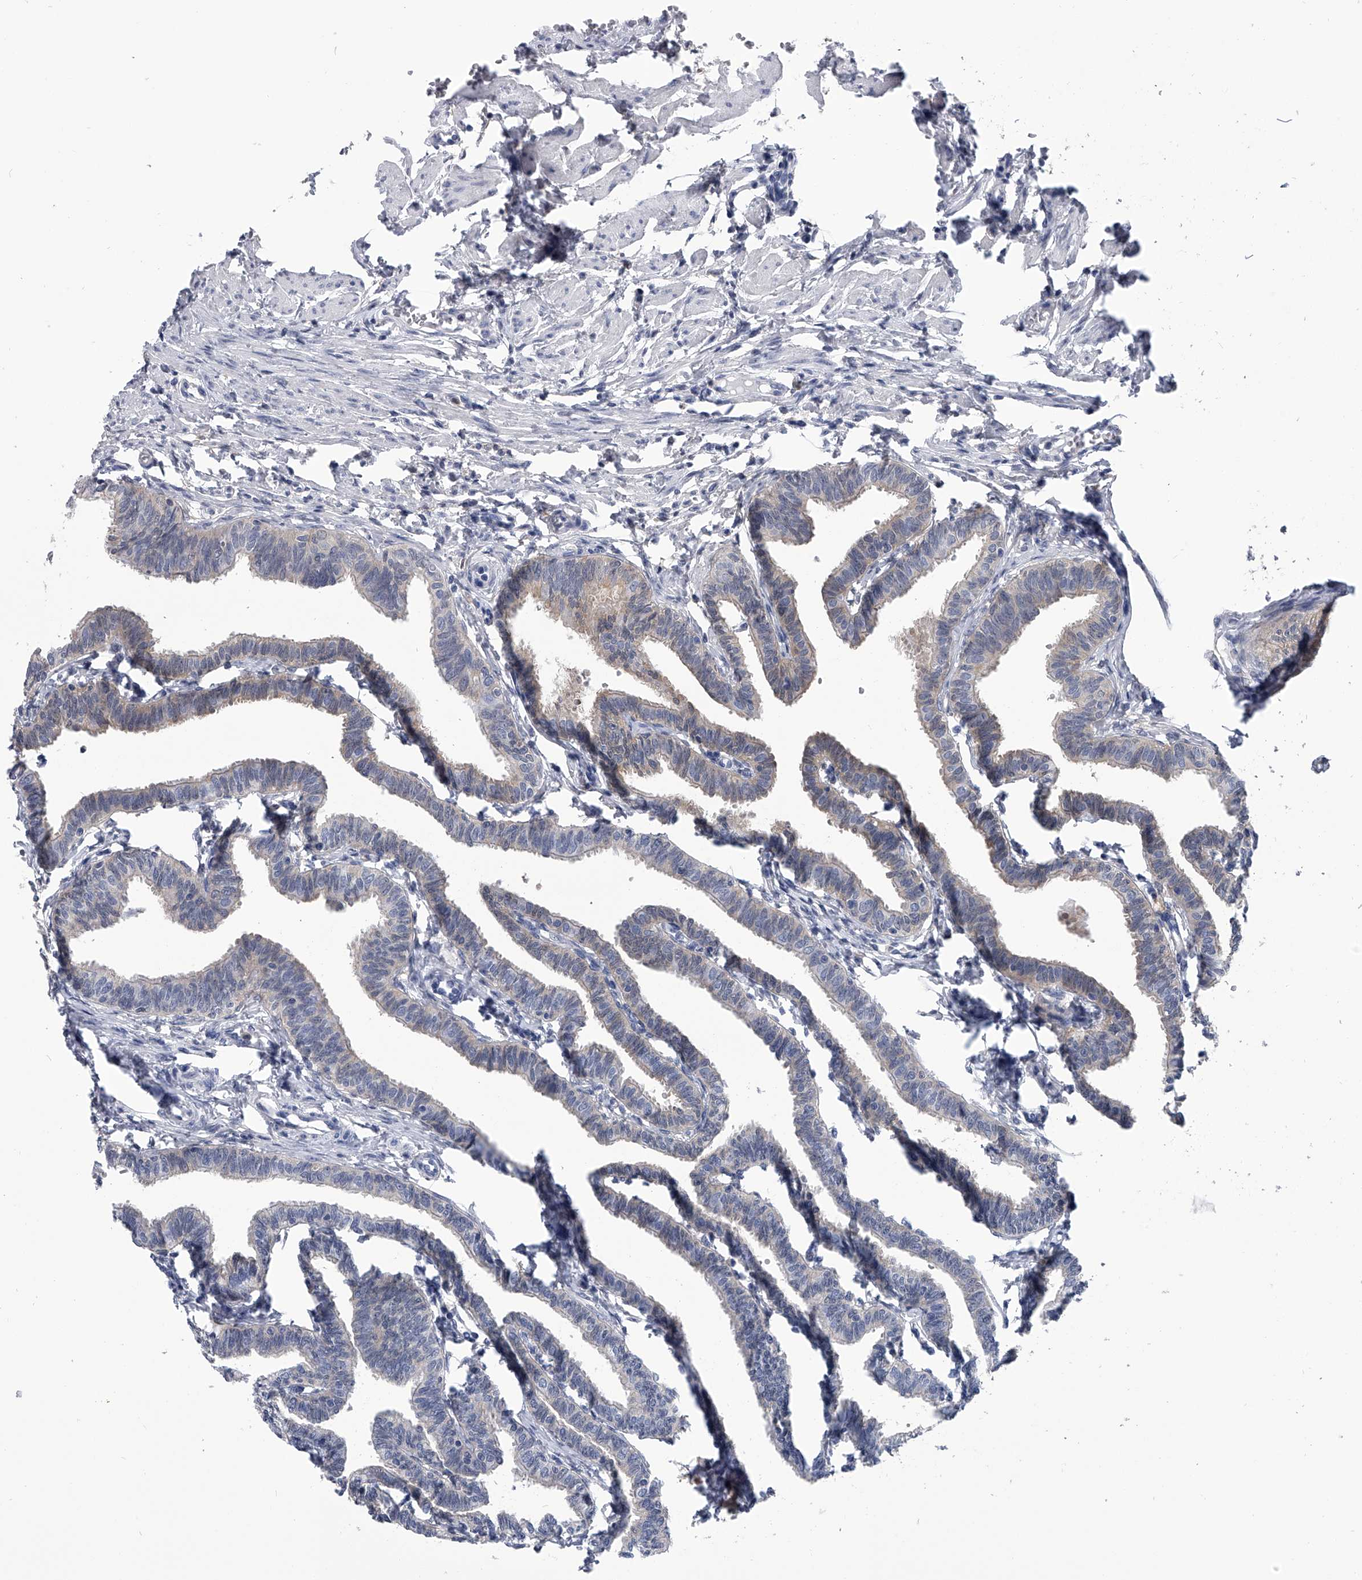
{"staining": {"intensity": "weak", "quantity": "<25%", "location": "cytoplasmic/membranous"}, "tissue": "fallopian tube", "cell_type": "Glandular cells", "image_type": "normal", "snomed": [{"axis": "morphology", "description": "Normal tissue, NOS"}, {"axis": "topography", "description": "Fallopian tube"}, {"axis": "topography", "description": "Ovary"}], "caption": "Glandular cells are negative for protein expression in unremarkable human fallopian tube. (Immunohistochemistry, brightfield microscopy, high magnification).", "gene": "PDXK", "patient": {"sex": "female", "age": 23}}